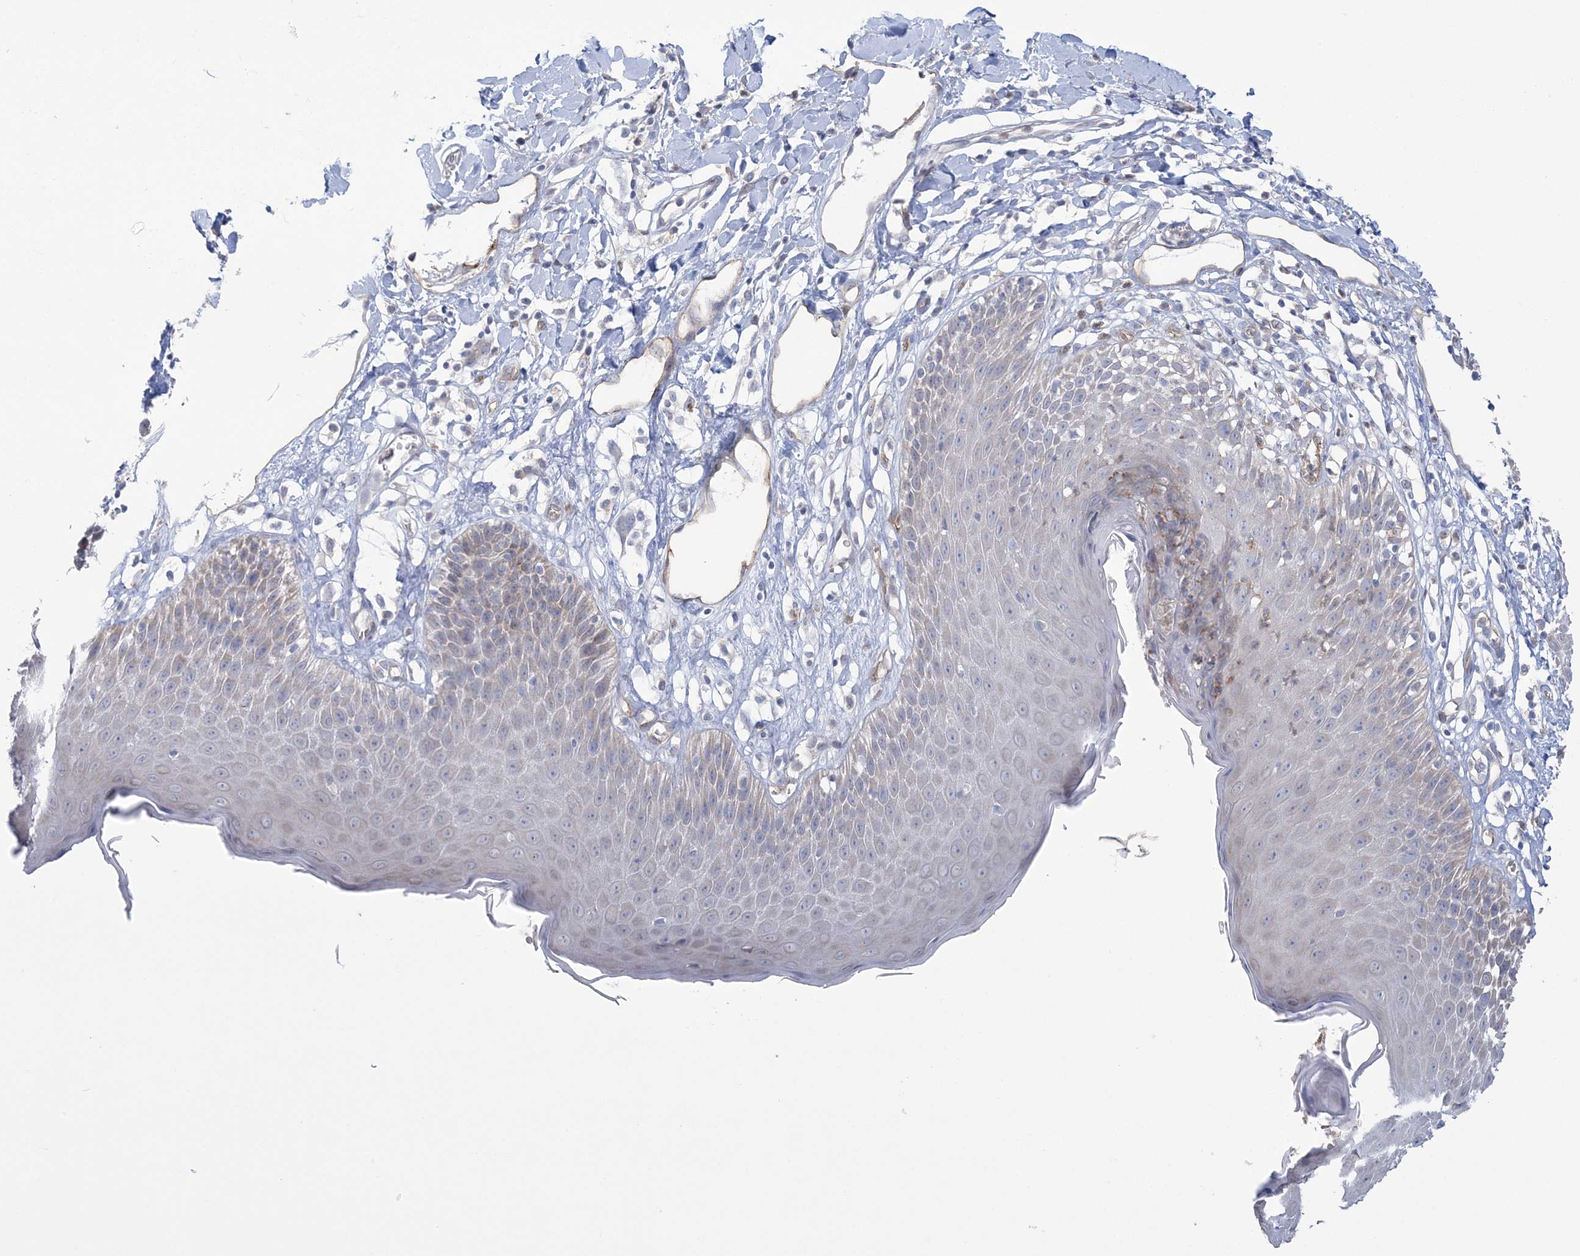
{"staining": {"intensity": "weak", "quantity": "<25%", "location": "cytoplasmic/membranous"}, "tissue": "skin", "cell_type": "Epidermal cells", "image_type": "normal", "snomed": [{"axis": "morphology", "description": "Normal tissue, NOS"}, {"axis": "topography", "description": "Vulva"}], "caption": "An immunohistochemistry (IHC) image of benign skin is shown. There is no staining in epidermal cells of skin. (Stains: DAB (3,3'-diaminobenzidine) IHC with hematoxylin counter stain, Microscopy: brightfield microscopy at high magnification).", "gene": "FARSB", "patient": {"sex": "female", "age": 68}}